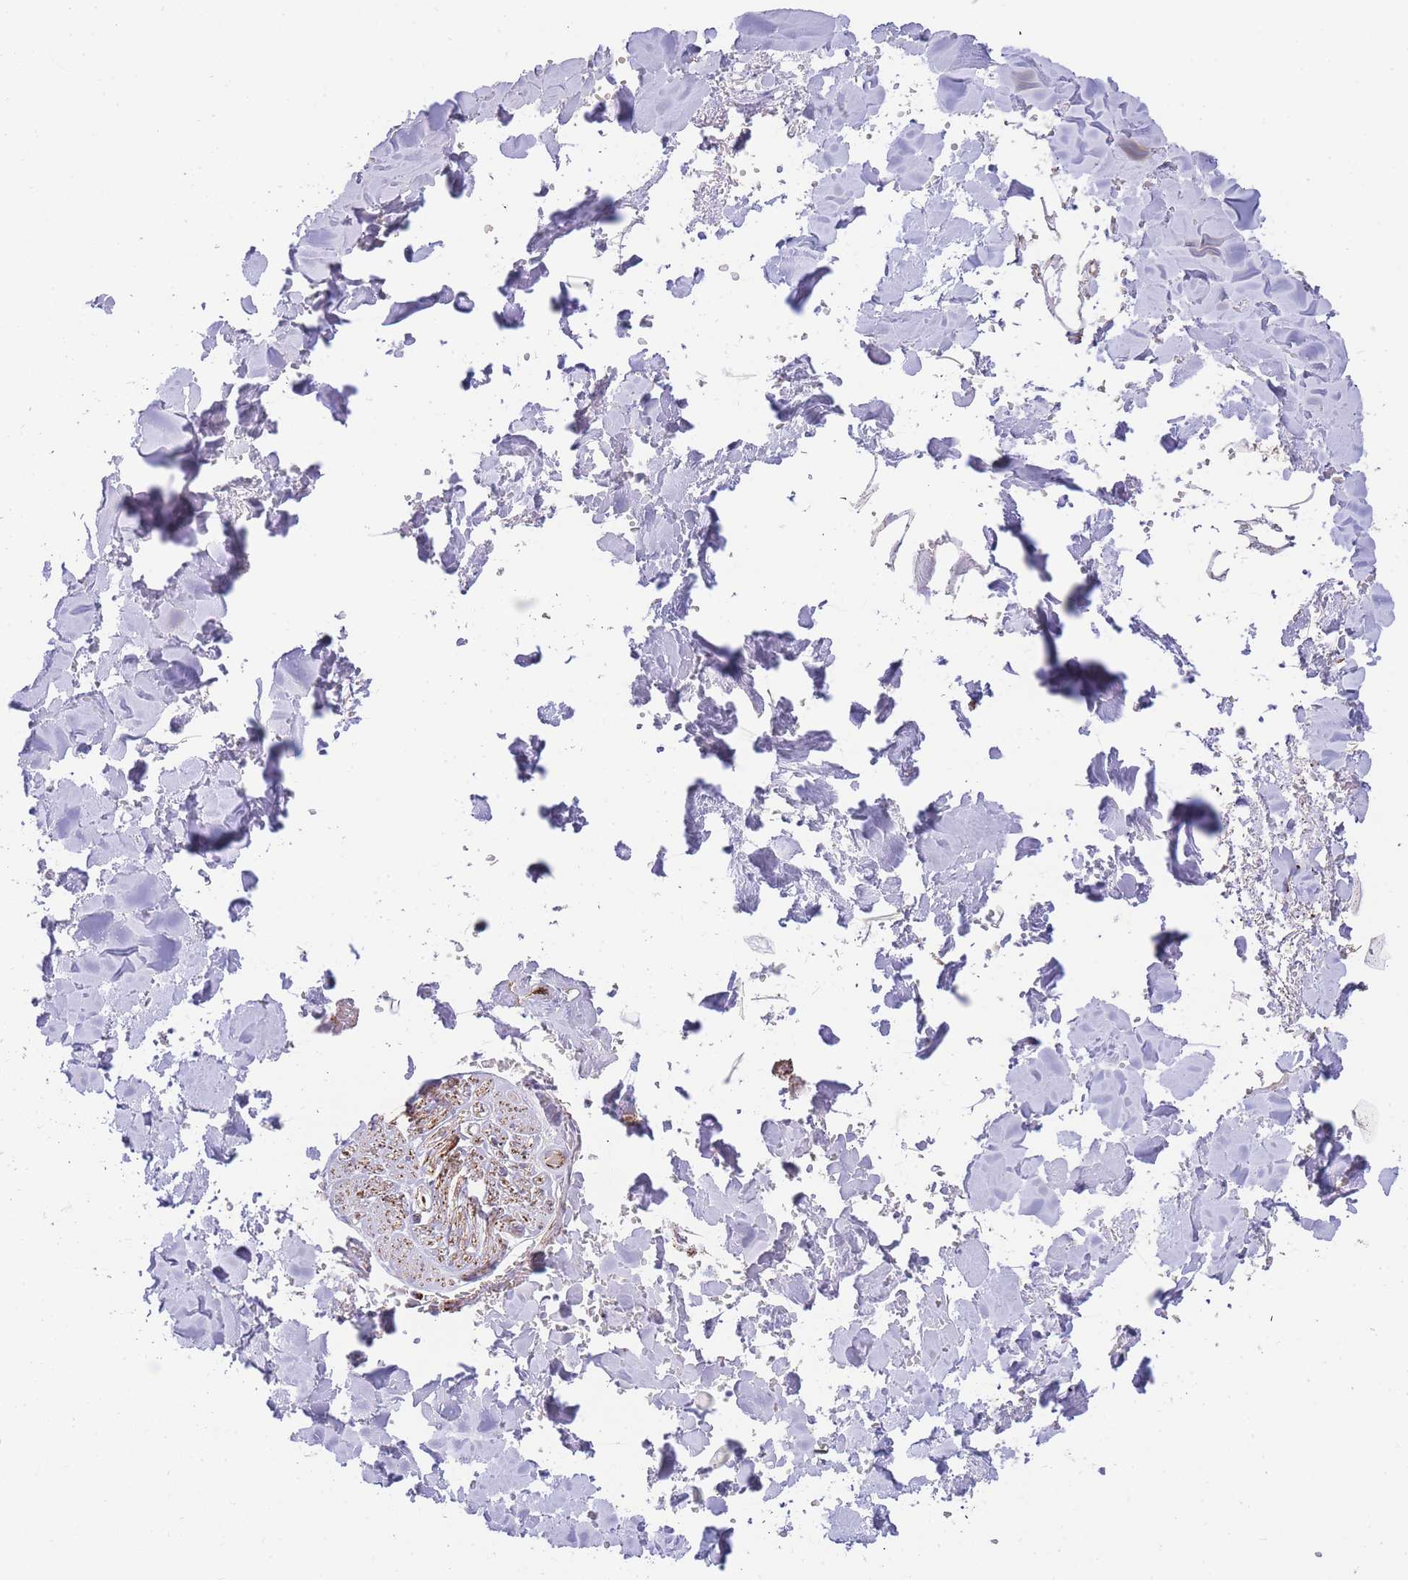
{"staining": {"intensity": "weak", "quantity": "<25%", "location": "cytoplasmic/membranous"}, "tissue": "adipose tissue", "cell_type": "Adipocytes", "image_type": "normal", "snomed": [{"axis": "morphology", "description": "Normal tissue, NOS"}, {"axis": "topography", "description": "Salivary gland"}, {"axis": "topography", "description": "Peripheral nerve tissue"}], "caption": "High power microscopy histopathology image of an IHC micrograph of unremarkable adipose tissue, revealing no significant expression in adipocytes.", "gene": "GSTM1", "patient": {"sex": "male", "age": 38}}